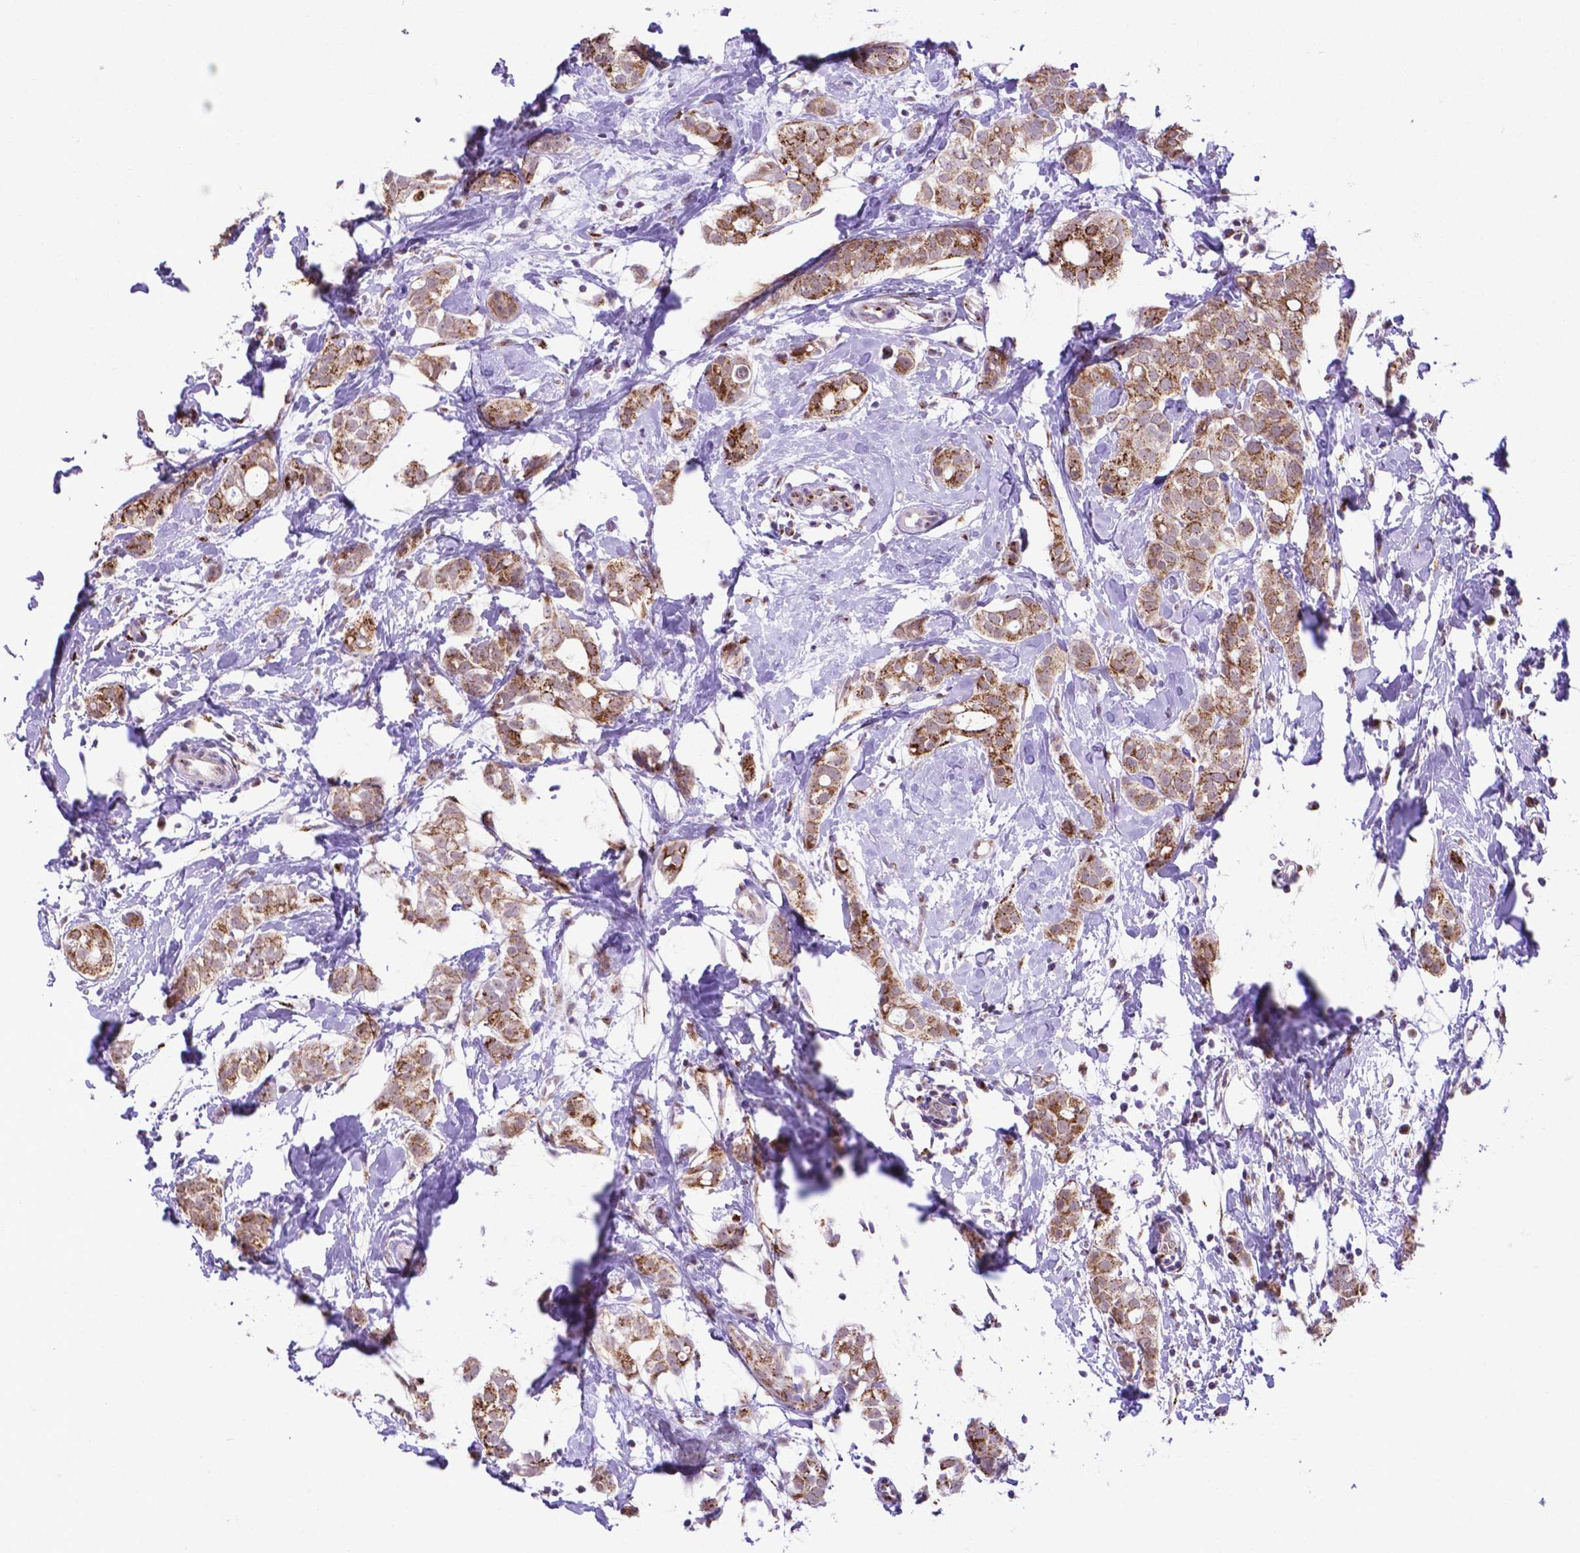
{"staining": {"intensity": "moderate", "quantity": ">75%", "location": "cytoplasmic/membranous"}, "tissue": "breast cancer", "cell_type": "Tumor cells", "image_type": "cancer", "snomed": [{"axis": "morphology", "description": "Duct carcinoma"}, {"axis": "topography", "description": "Breast"}], "caption": "Approximately >75% of tumor cells in breast cancer demonstrate moderate cytoplasmic/membranous protein positivity as visualized by brown immunohistochemical staining.", "gene": "MRPL10", "patient": {"sex": "female", "age": 40}}